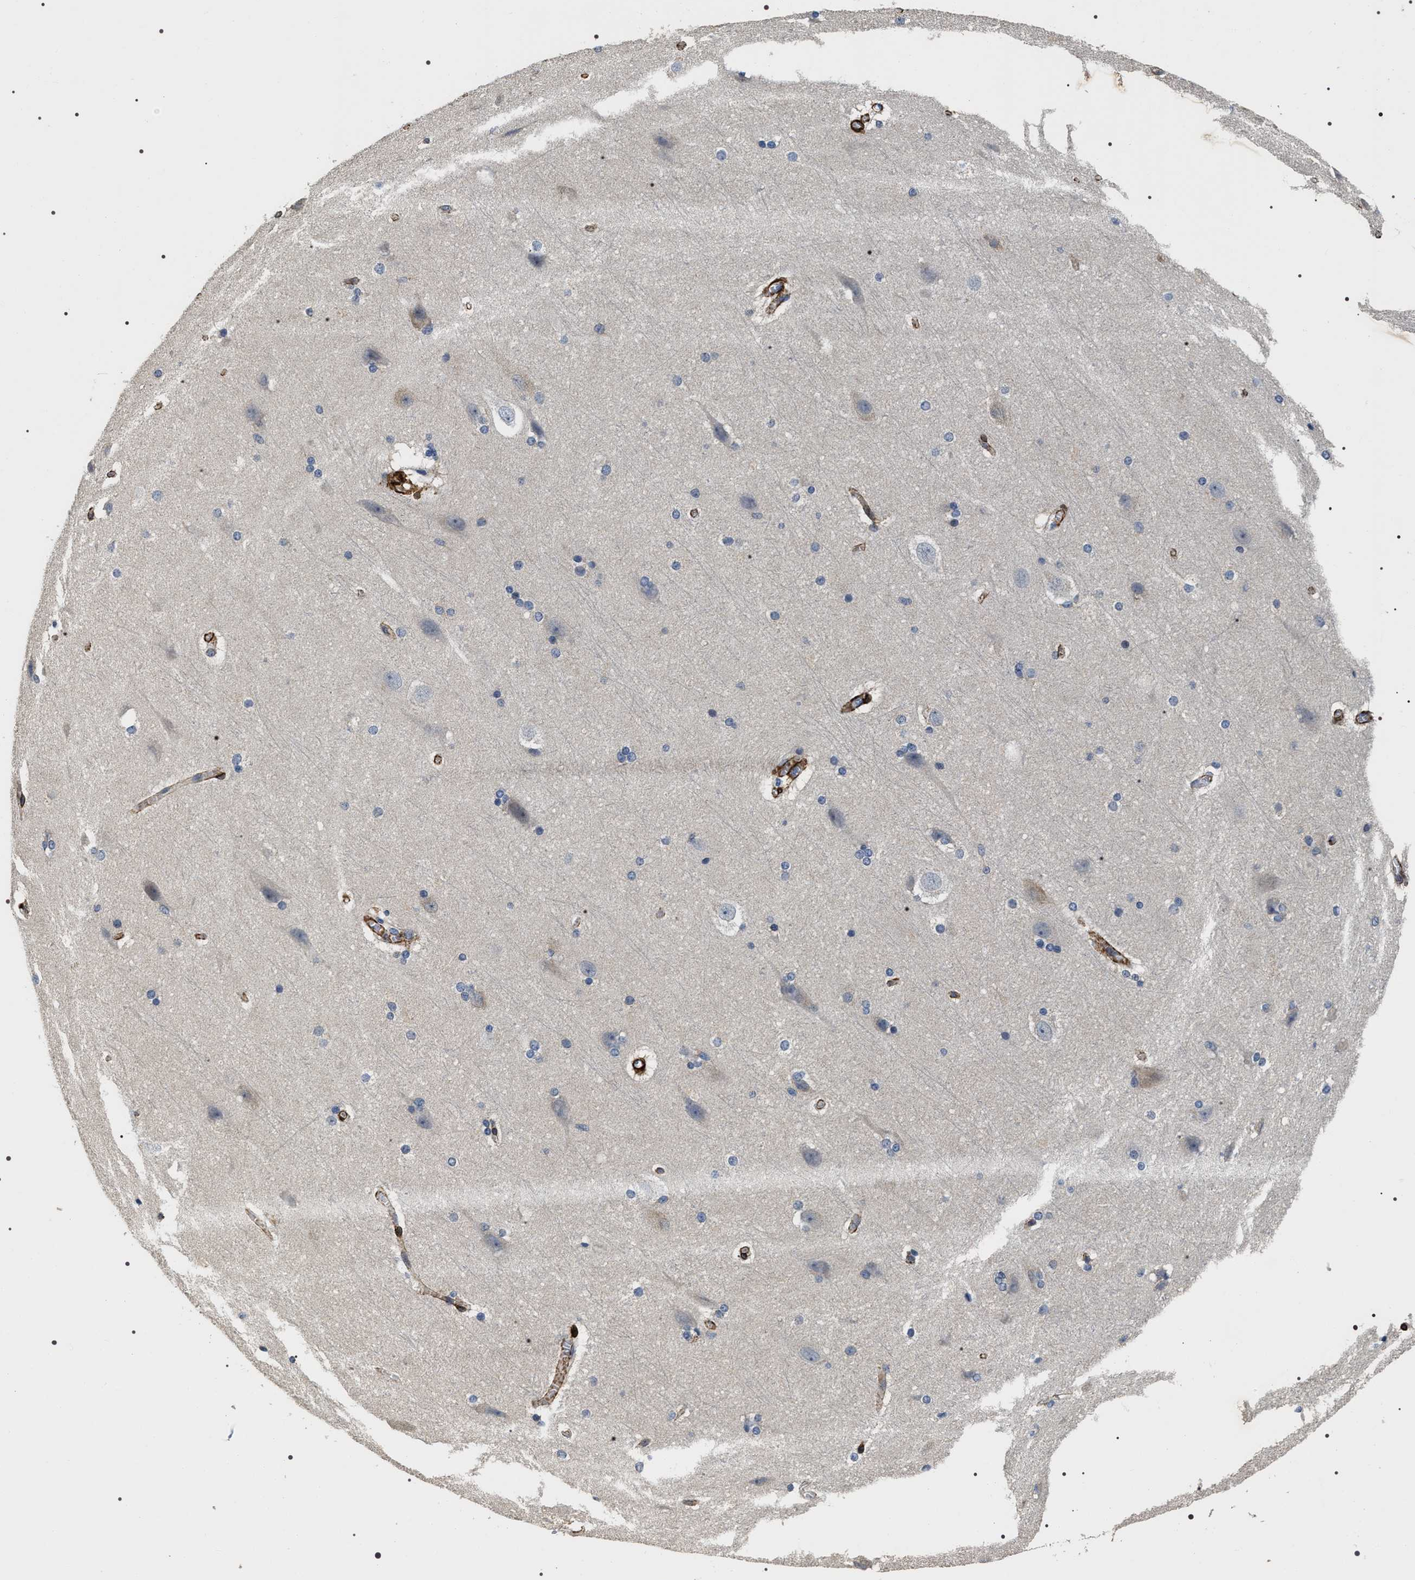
{"staining": {"intensity": "strong", "quantity": ">75%", "location": "cytoplasmic/membranous"}, "tissue": "cerebral cortex", "cell_type": "Endothelial cells", "image_type": "normal", "snomed": [{"axis": "morphology", "description": "Normal tissue, NOS"}, {"axis": "topography", "description": "Cerebral cortex"}, {"axis": "topography", "description": "Hippocampus"}], "caption": "Brown immunohistochemical staining in normal human cerebral cortex shows strong cytoplasmic/membranous expression in about >75% of endothelial cells. The protein of interest is shown in brown color, while the nuclei are stained blue.", "gene": "ZC3HAV1L", "patient": {"sex": "female", "age": 19}}